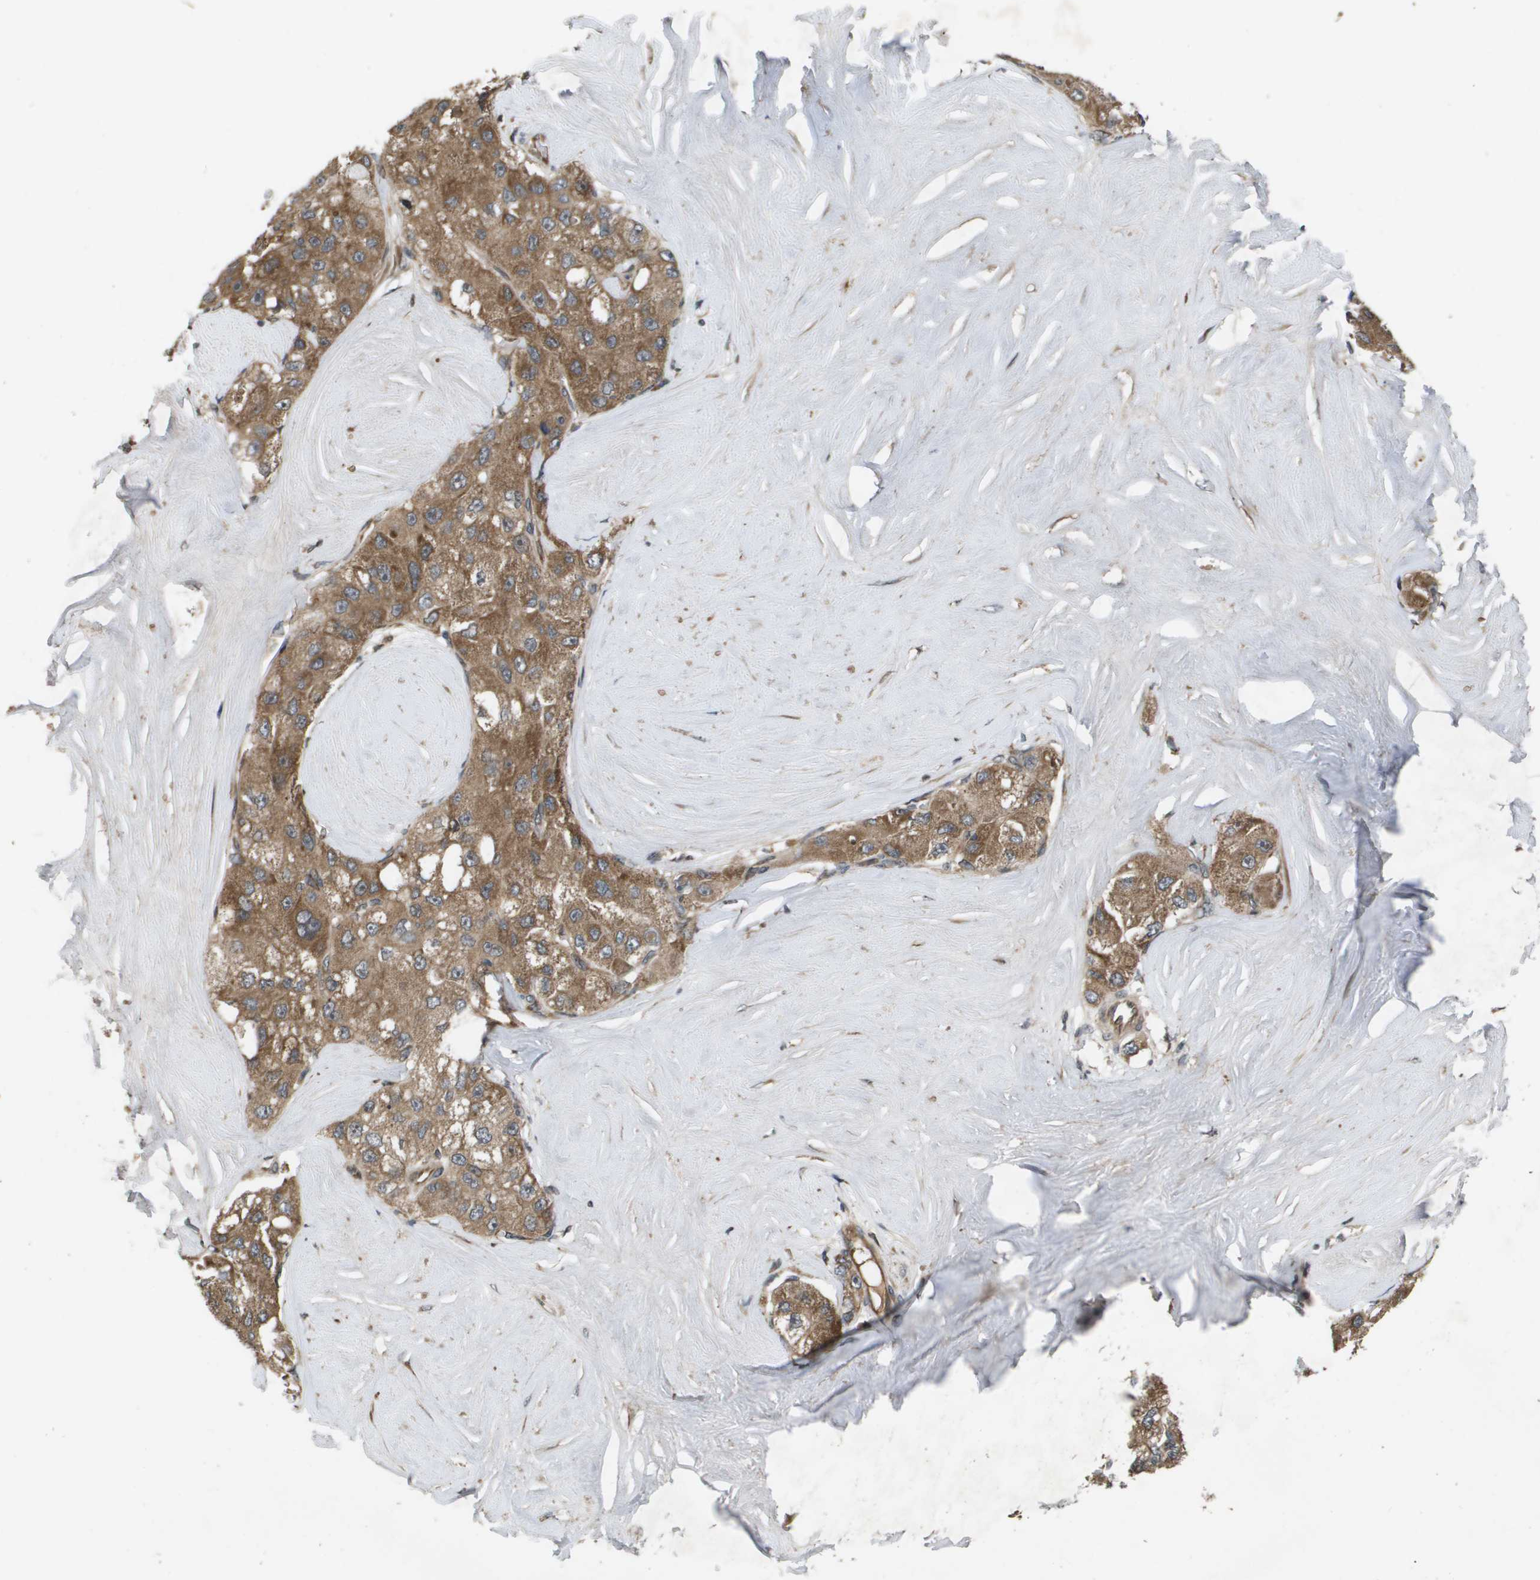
{"staining": {"intensity": "moderate", "quantity": ">75%", "location": "cytoplasmic/membranous"}, "tissue": "liver cancer", "cell_type": "Tumor cells", "image_type": "cancer", "snomed": [{"axis": "morphology", "description": "Carcinoma, Hepatocellular, NOS"}, {"axis": "topography", "description": "Liver"}], "caption": "Liver cancer stained with DAB (3,3'-diaminobenzidine) immunohistochemistry (IHC) exhibits medium levels of moderate cytoplasmic/membranous staining in approximately >75% of tumor cells.", "gene": "SPTLC1", "patient": {"sex": "male", "age": 80}}